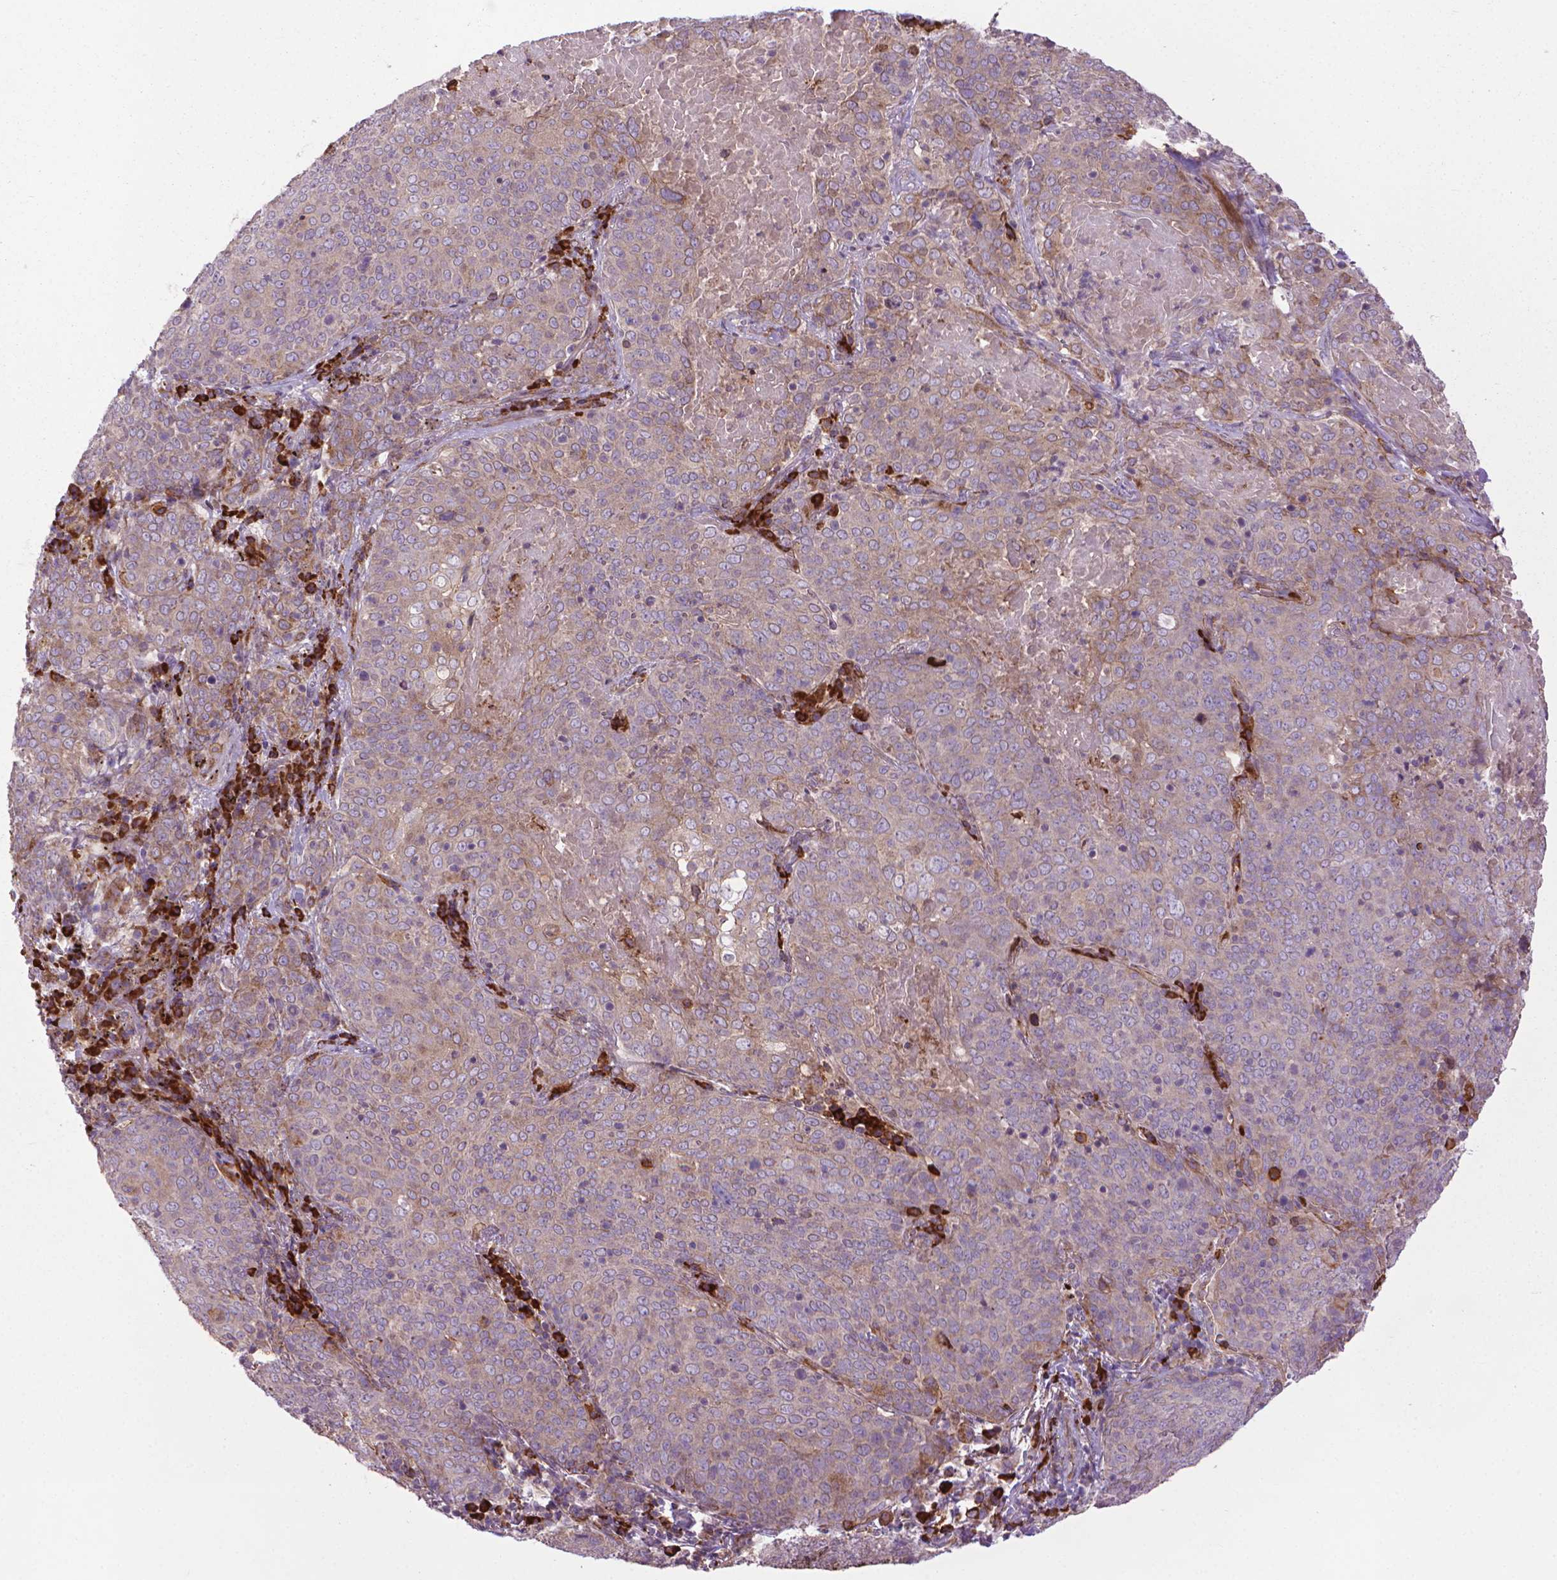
{"staining": {"intensity": "negative", "quantity": "none", "location": "none"}, "tissue": "lung cancer", "cell_type": "Tumor cells", "image_type": "cancer", "snomed": [{"axis": "morphology", "description": "Squamous cell carcinoma, NOS"}, {"axis": "topography", "description": "Lung"}], "caption": "Squamous cell carcinoma (lung) was stained to show a protein in brown. There is no significant positivity in tumor cells.", "gene": "MYH14", "patient": {"sex": "male", "age": 82}}